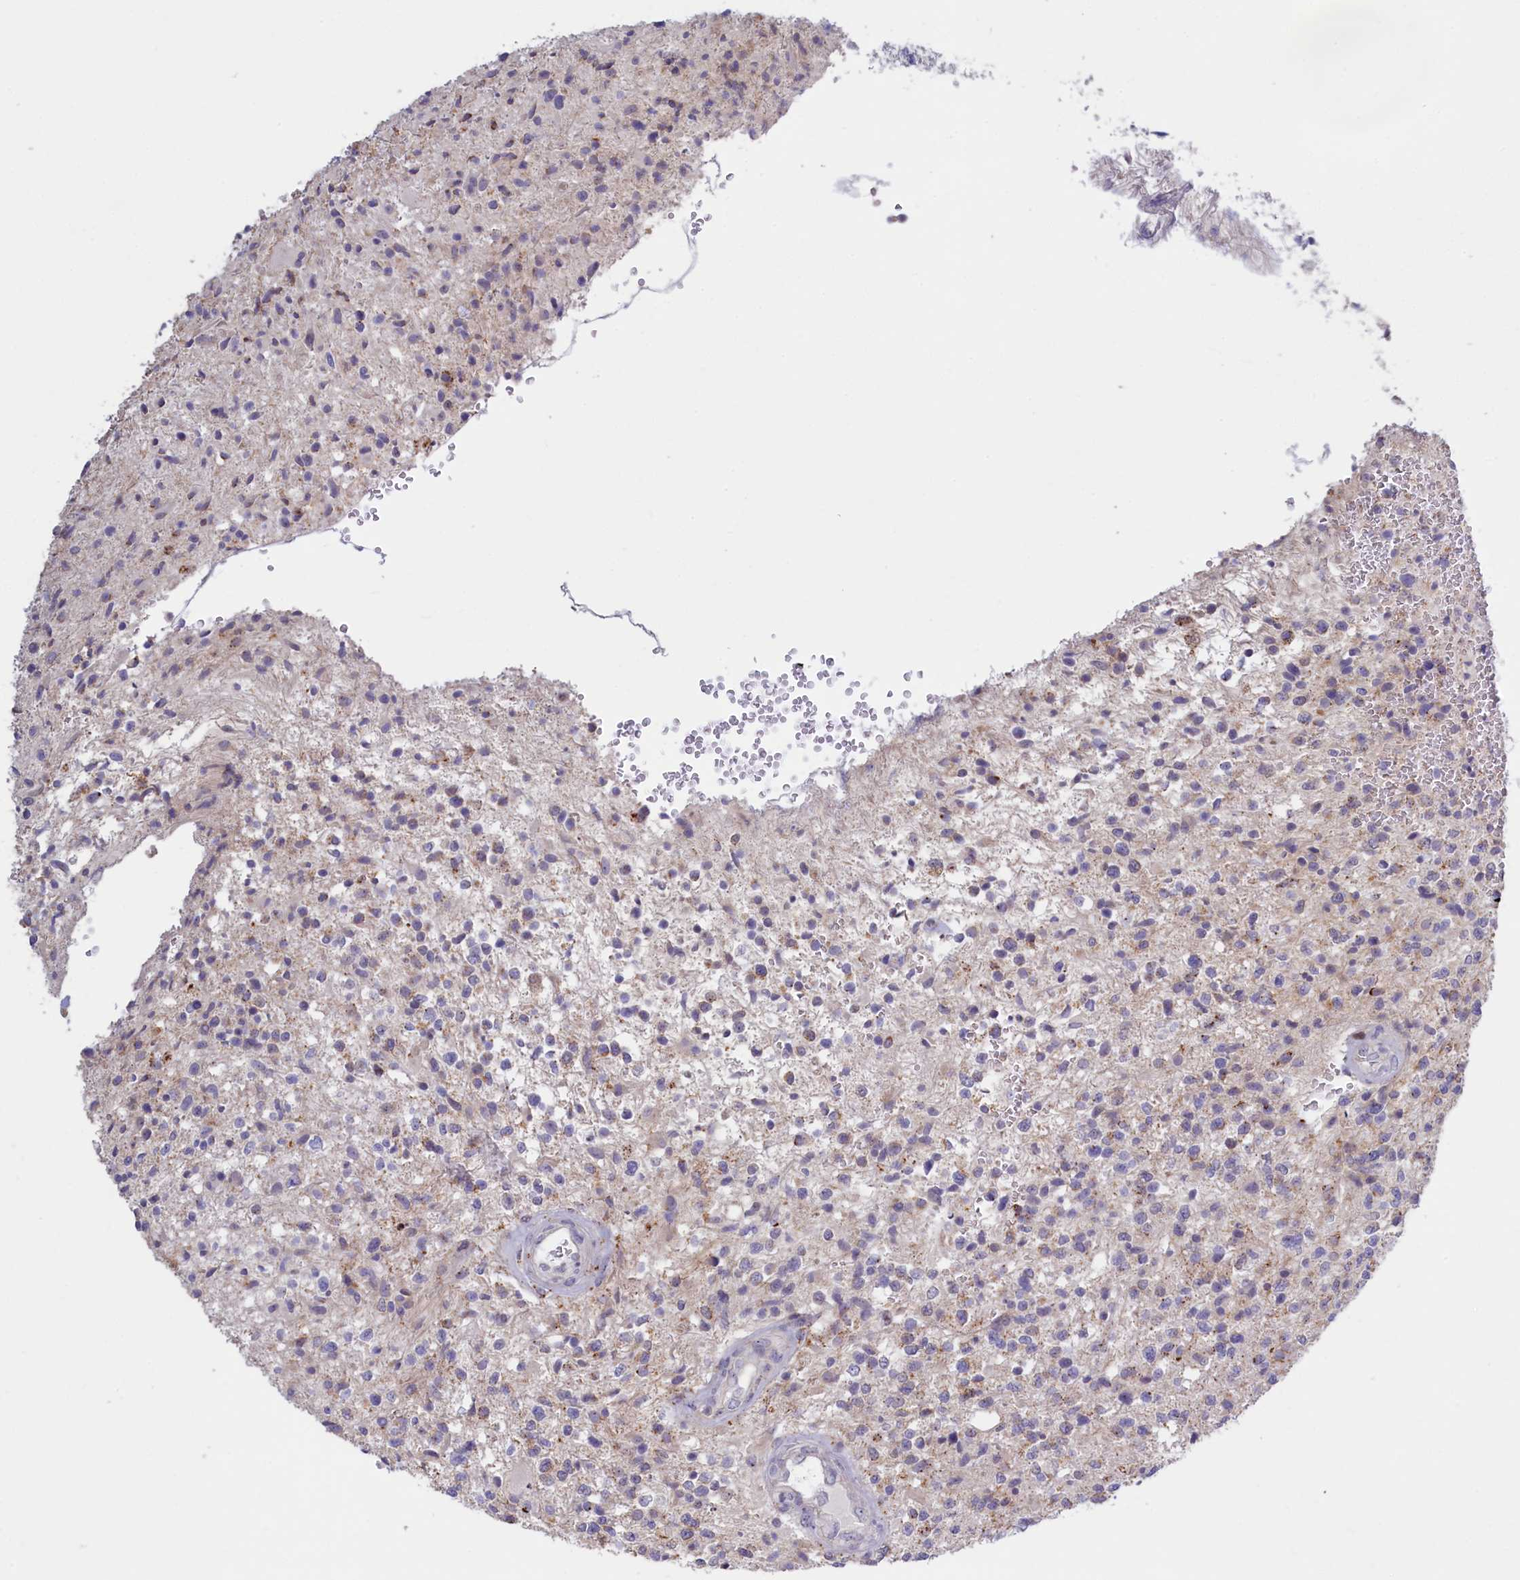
{"staining": {"intensity": "negative", "quantity": "none", "location": "none"}, "tissue": "glioma", "cell_type": "Tumor cells", "image_type": "cancer", "snomed": [{"axis": "morphology", "description": "Glioma, malignant, High grade"}, {"axis": "topography", "description": "Brain"}], "caption": "A photomicrograph of glioma stained for a protein displays no brown staining in tumor cells.", "gene": "HYKK", "patient": {"sex": "male", "age": 56}}